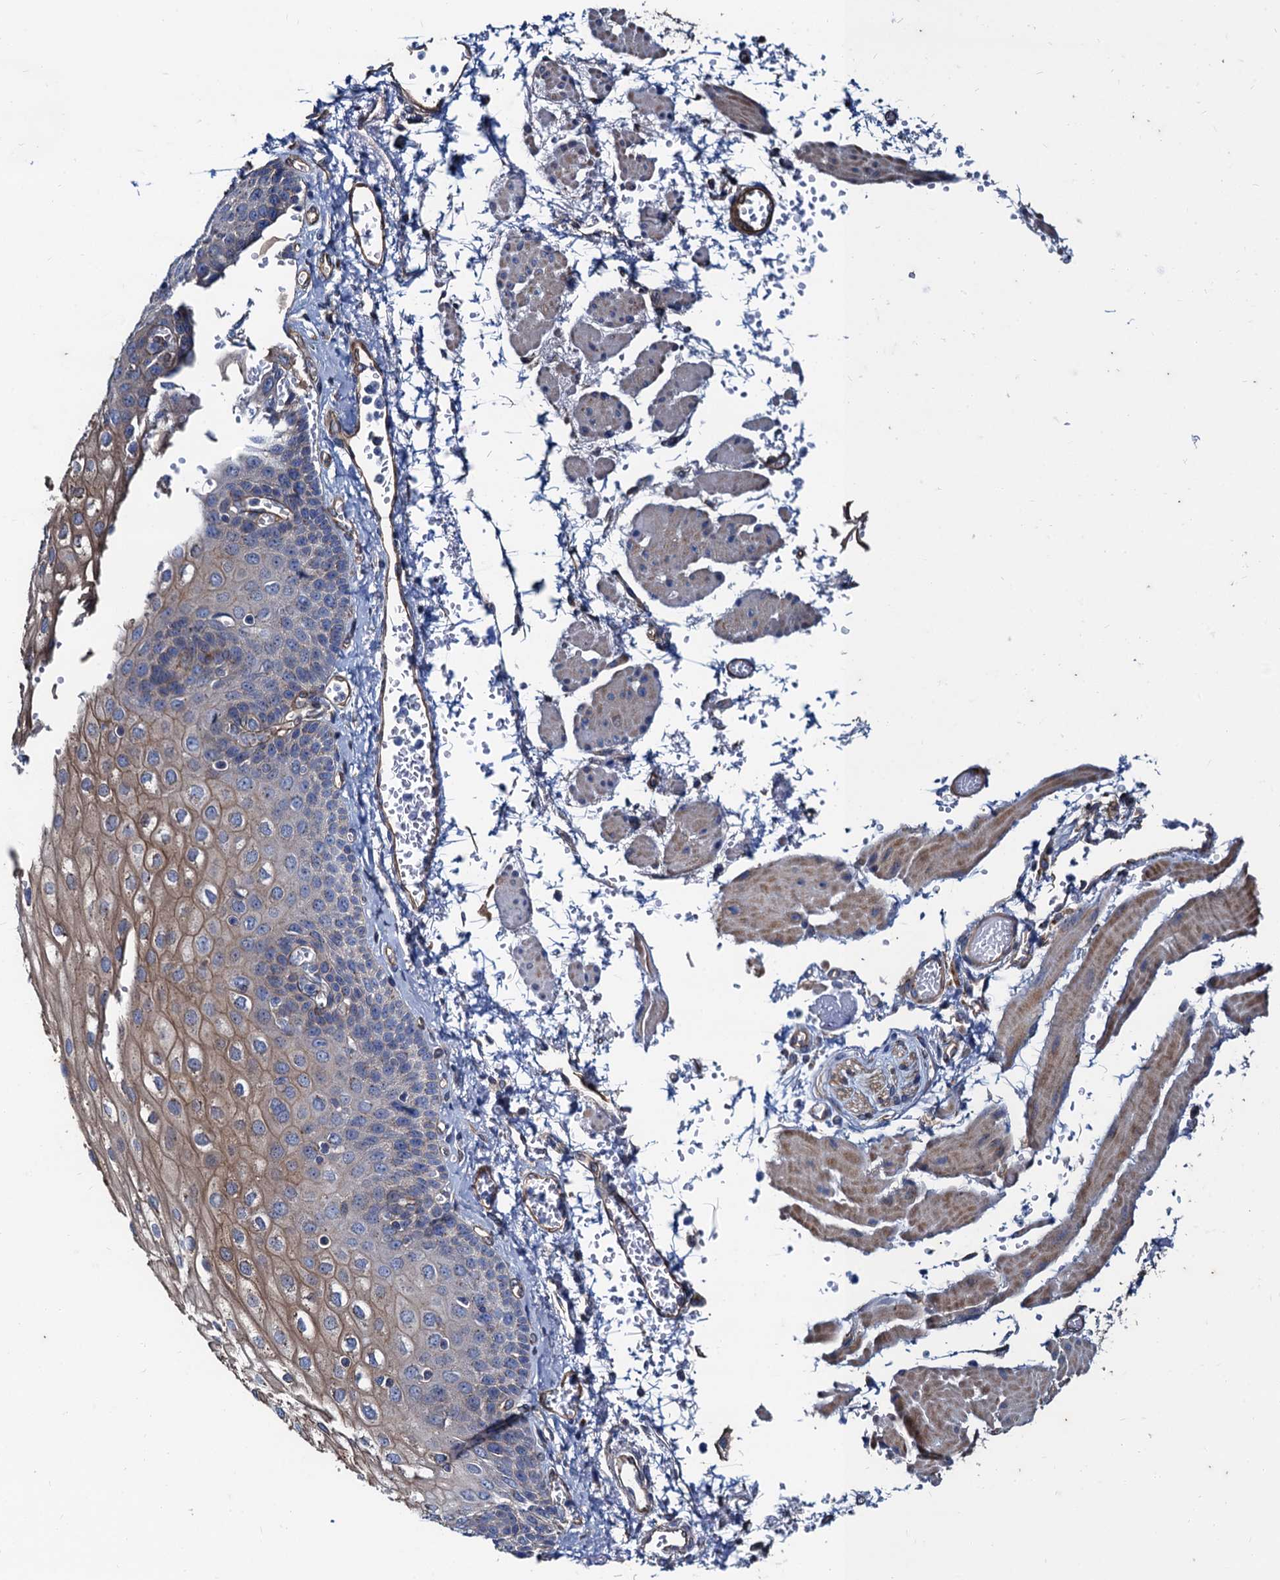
{"staining": {"intensity": "moderate", "quantity": "<25%", "location": "cytoplasmic/membranous"}, "tissue": "esophagus", "cell_type": "Squamous epithelial cells", "image_type": "normal", "snomed": [{"axis": "morphology", "description": "Normal tissue, NOS"}, {"axis": "topography", "description": "Esophagus"}], "caption": "DAB immunohistochemical staining of benign human esophagus demonstrates moderate cytoplasmic/membranous protein staining in approximately <25% of squamous epithelial cells. (IHC, brightfield microscopy, high magnification).", "gene": "NGRN", "patient": {"sex": "male", "age": 81}}